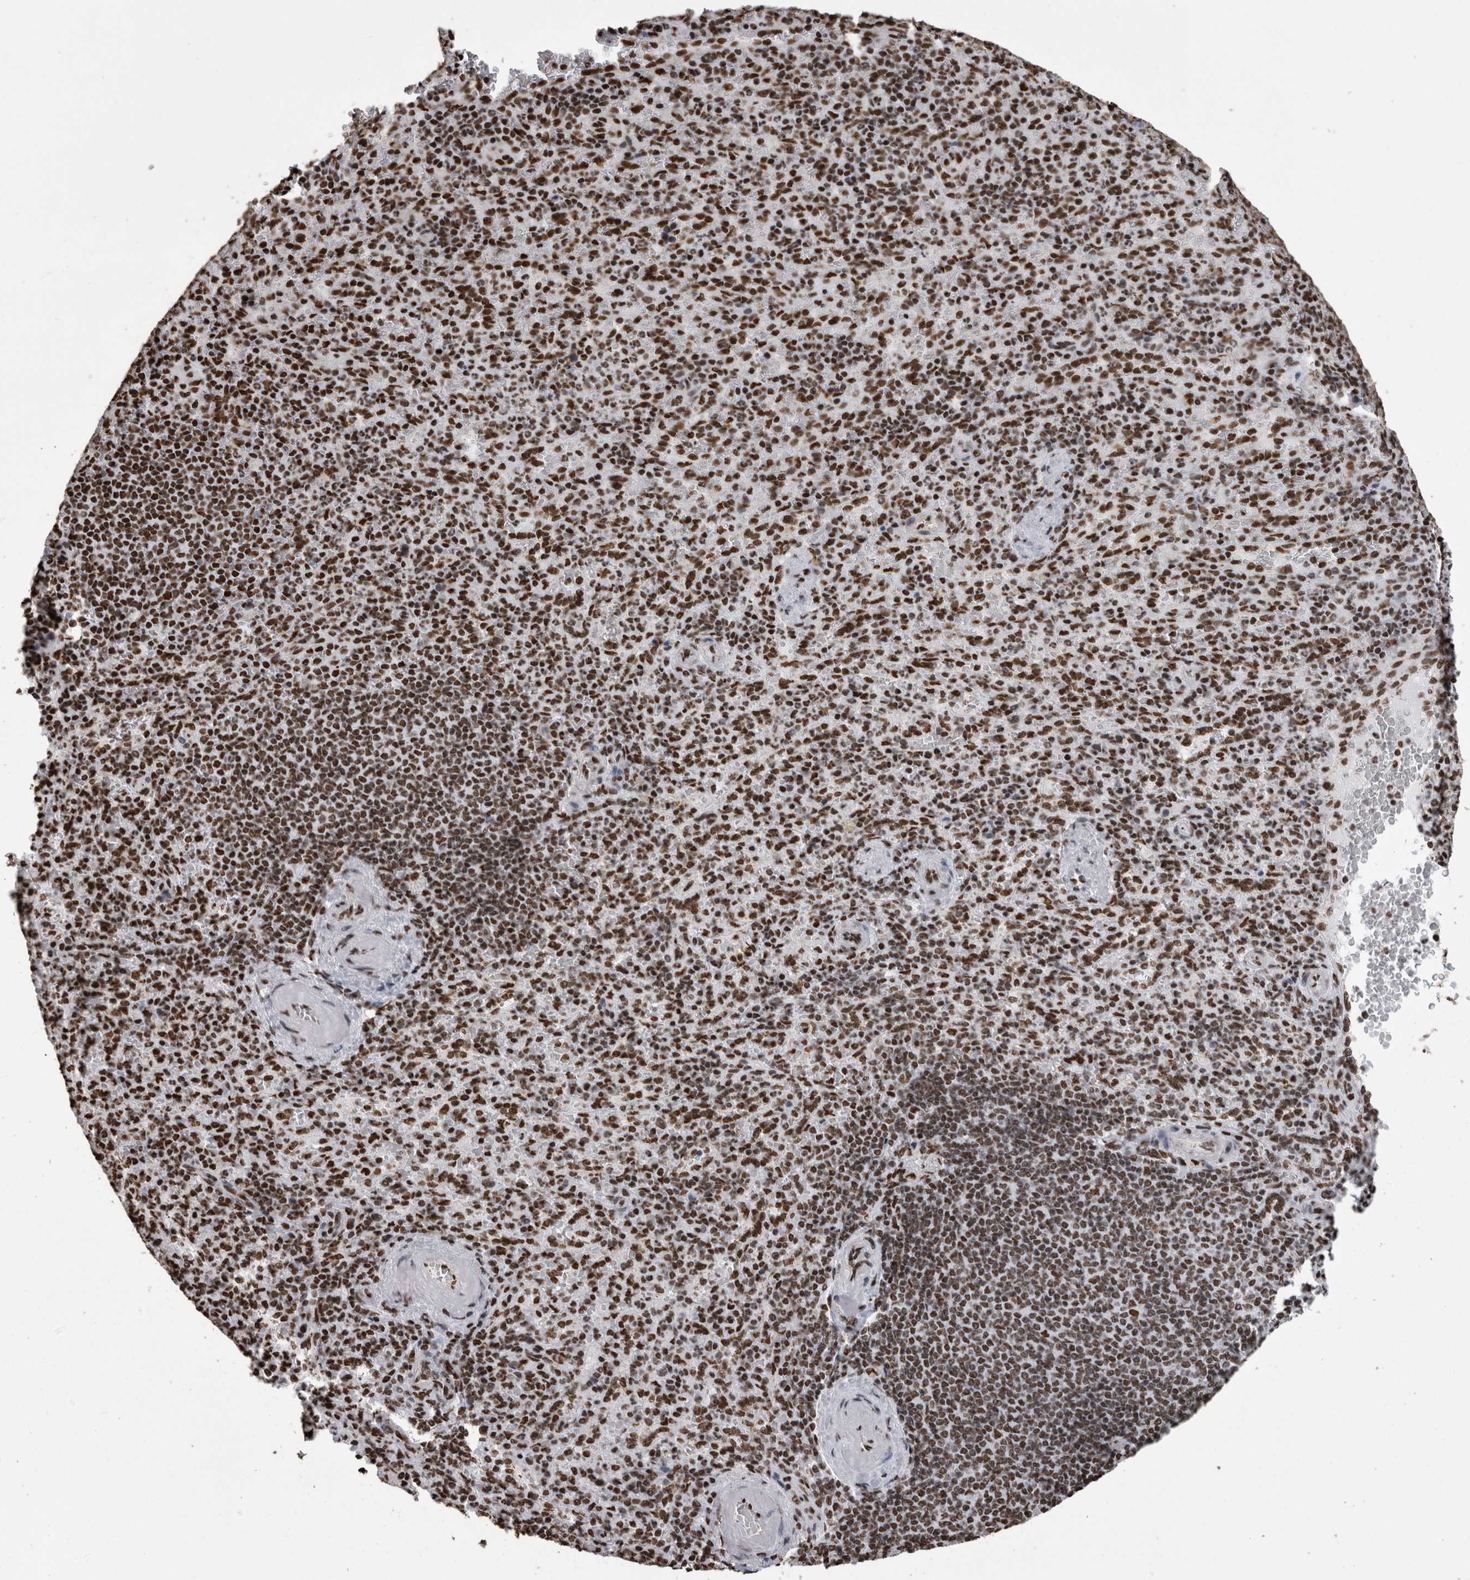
{"staining": {"intensity": "strong", "quantity": ">75%", "location": "nuclear"}, "tissue": "spleen", "cell_type": "Cells in red pulp", "image_type": "normal", "snomed": [{"axis": "morphology", "description": "Normal tissue, NOS"}, {"axis": "topography", "description": "Spleen"}], "caption": "The micrograph demonstrates immunohistochemical staining of unremarkable spleen. There is strong nuclear expression is seen in approximately >75% of cells in red pulp.", "gene": "HNRNPM", "patient": {"sex": "female", "age": 74}}